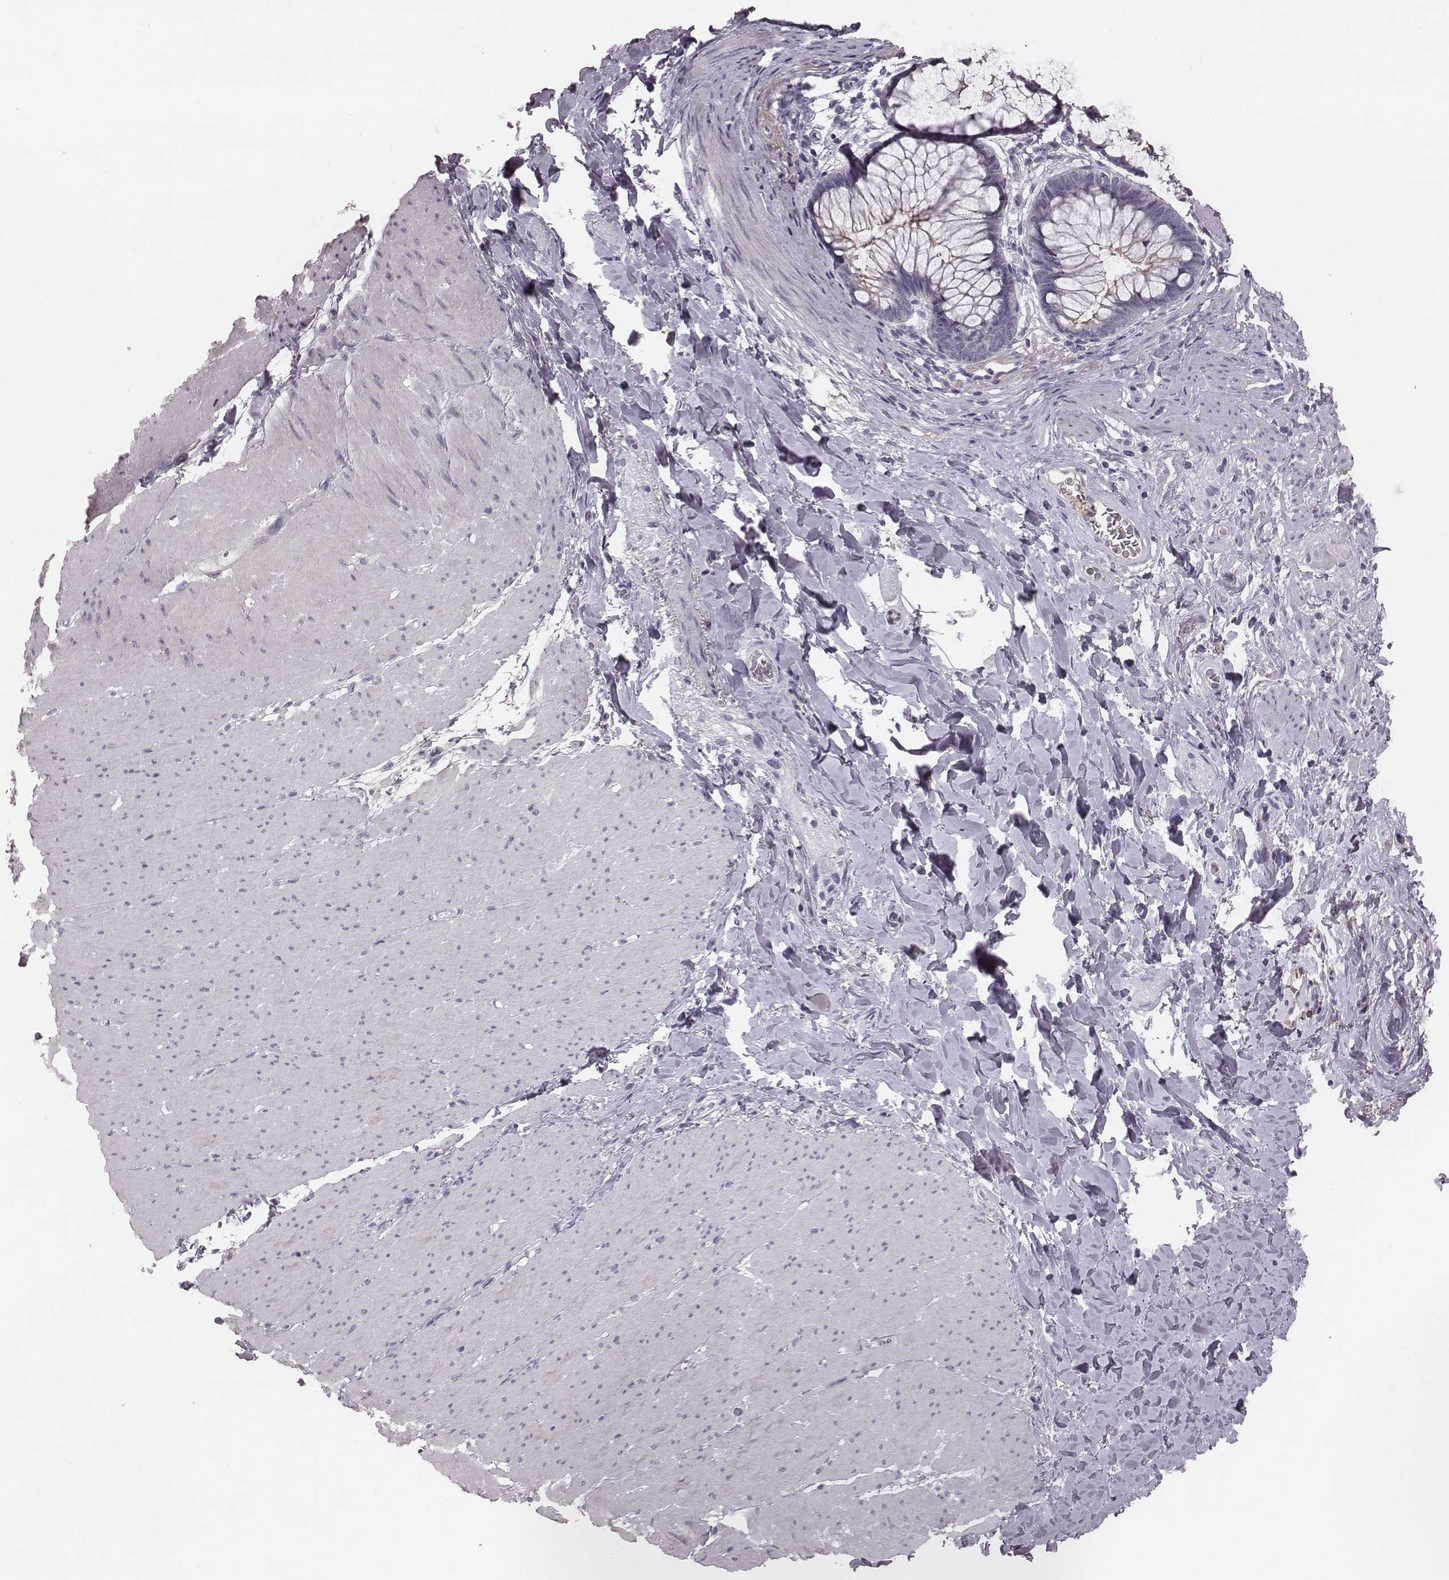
{"staining": {"intensity": "negative", "quantity": "none", "location": "none"}, "tissue": "smooth muscle", "cell_type": "Smooth muscle cells", "image_type": "normal", "snomed": [{"axis": "morphology", "description": "Normal tissue, NOS"}, {"axis": "topography", "description": "Smooth muscle"}, {"axis": "topography", "description": "Rectum"}], "caption": "The immunohistochemistry image has no significant expression in smooth muscle cells of smooth muscle.", "gene": "CFTR", "patient": {"sex": "male", "age": 53}}